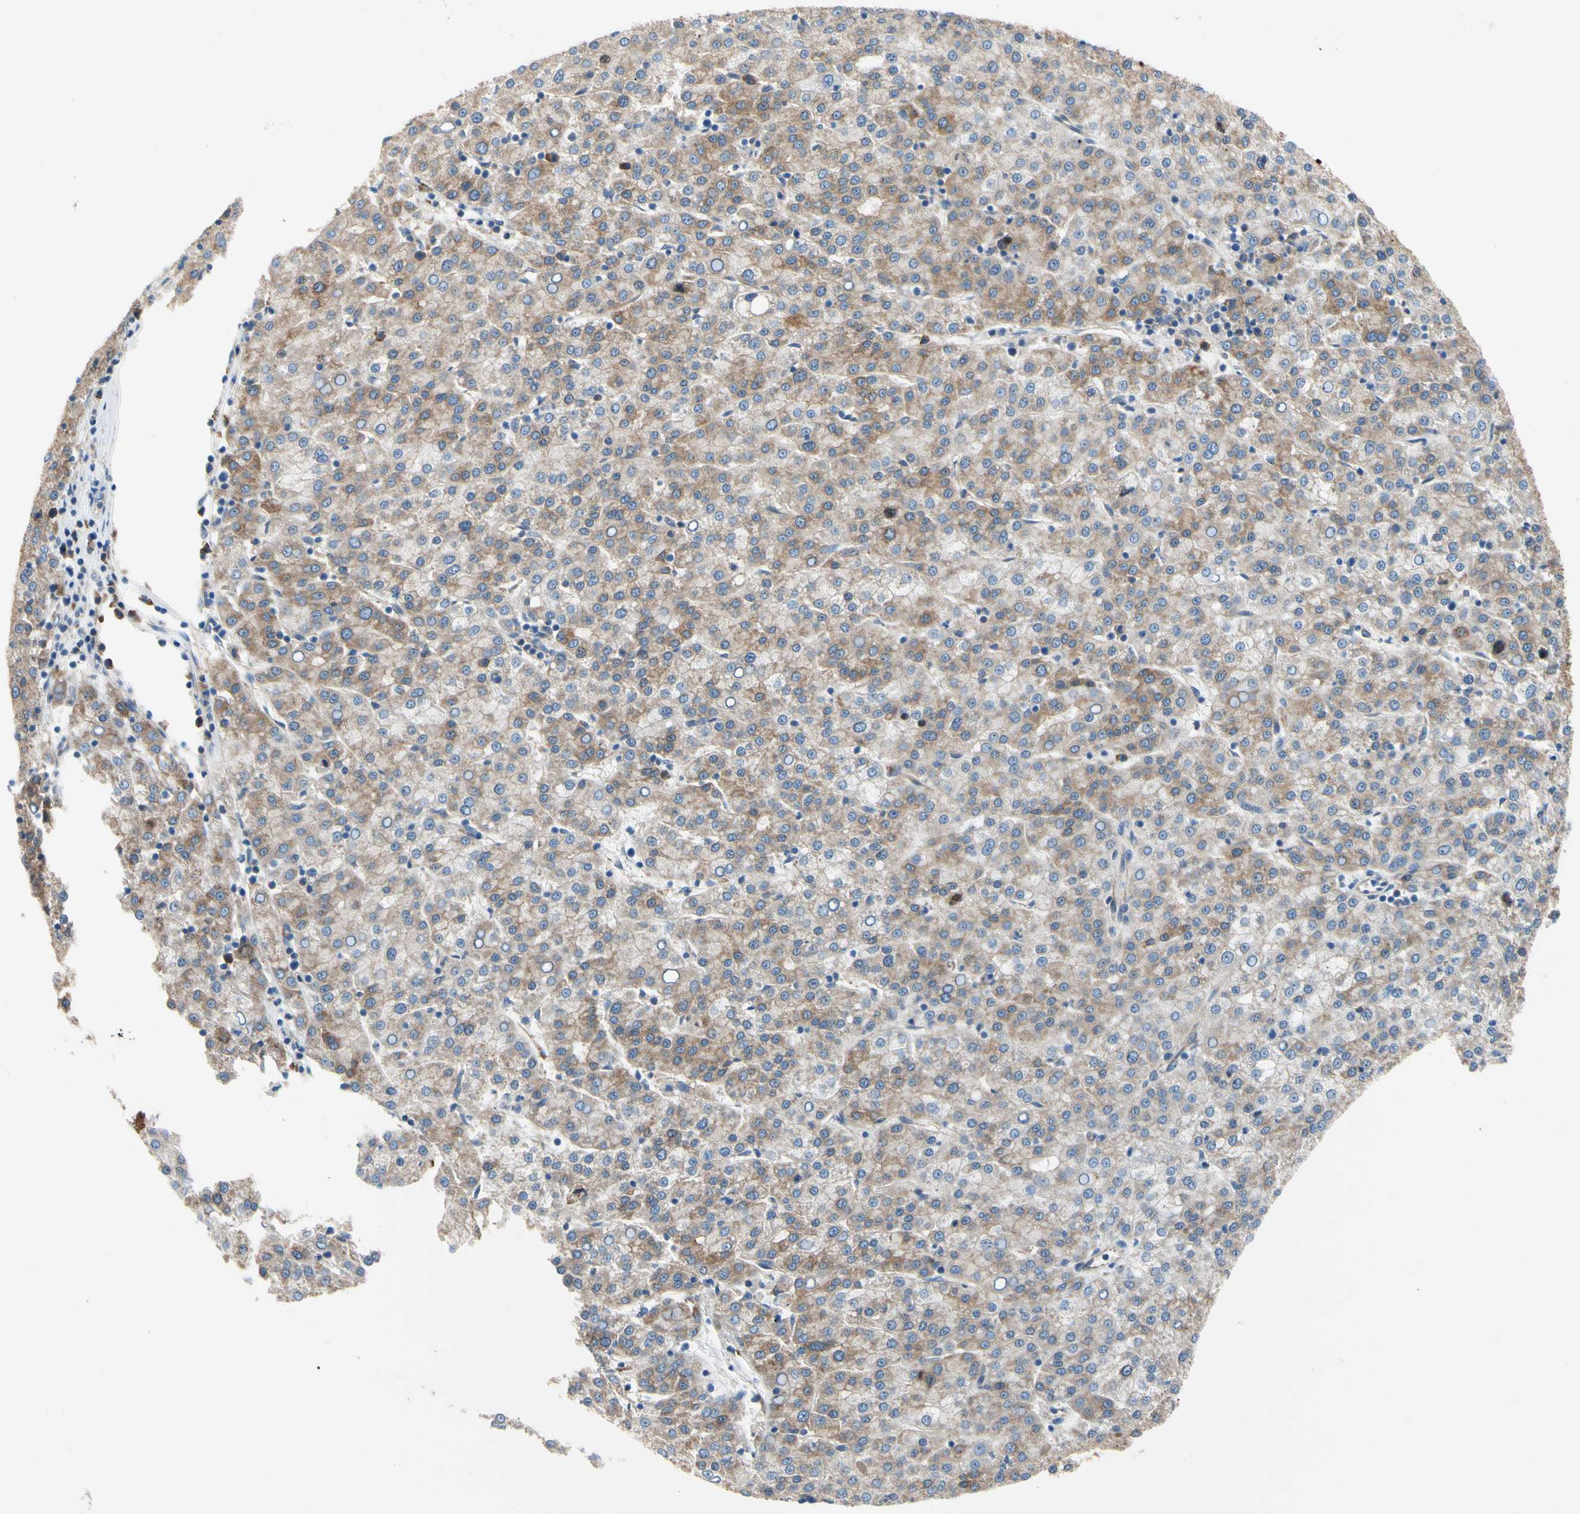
{"staining": {"intensity": "moderate", "quantity": ">75%", "location": "cytoplasmic/membranous"}, "tissue": "liver cancer", "cell_type": "Tumor cells", "image_type": "cancer", "snomed": [{"axis": "morphology", "description": "Carcinoma, Hepatocellular, NOS"}, {"axis": "topography", "description": "Liver"}], "caption": "Protein staining of liver cancer (hepatocellular carcinoma) tissue displays moderate cytoplasmic/membranous staining in about >75% of tumor cells.", "gene": "GPHN", "patient": {"sex": "female", "age": 58}}